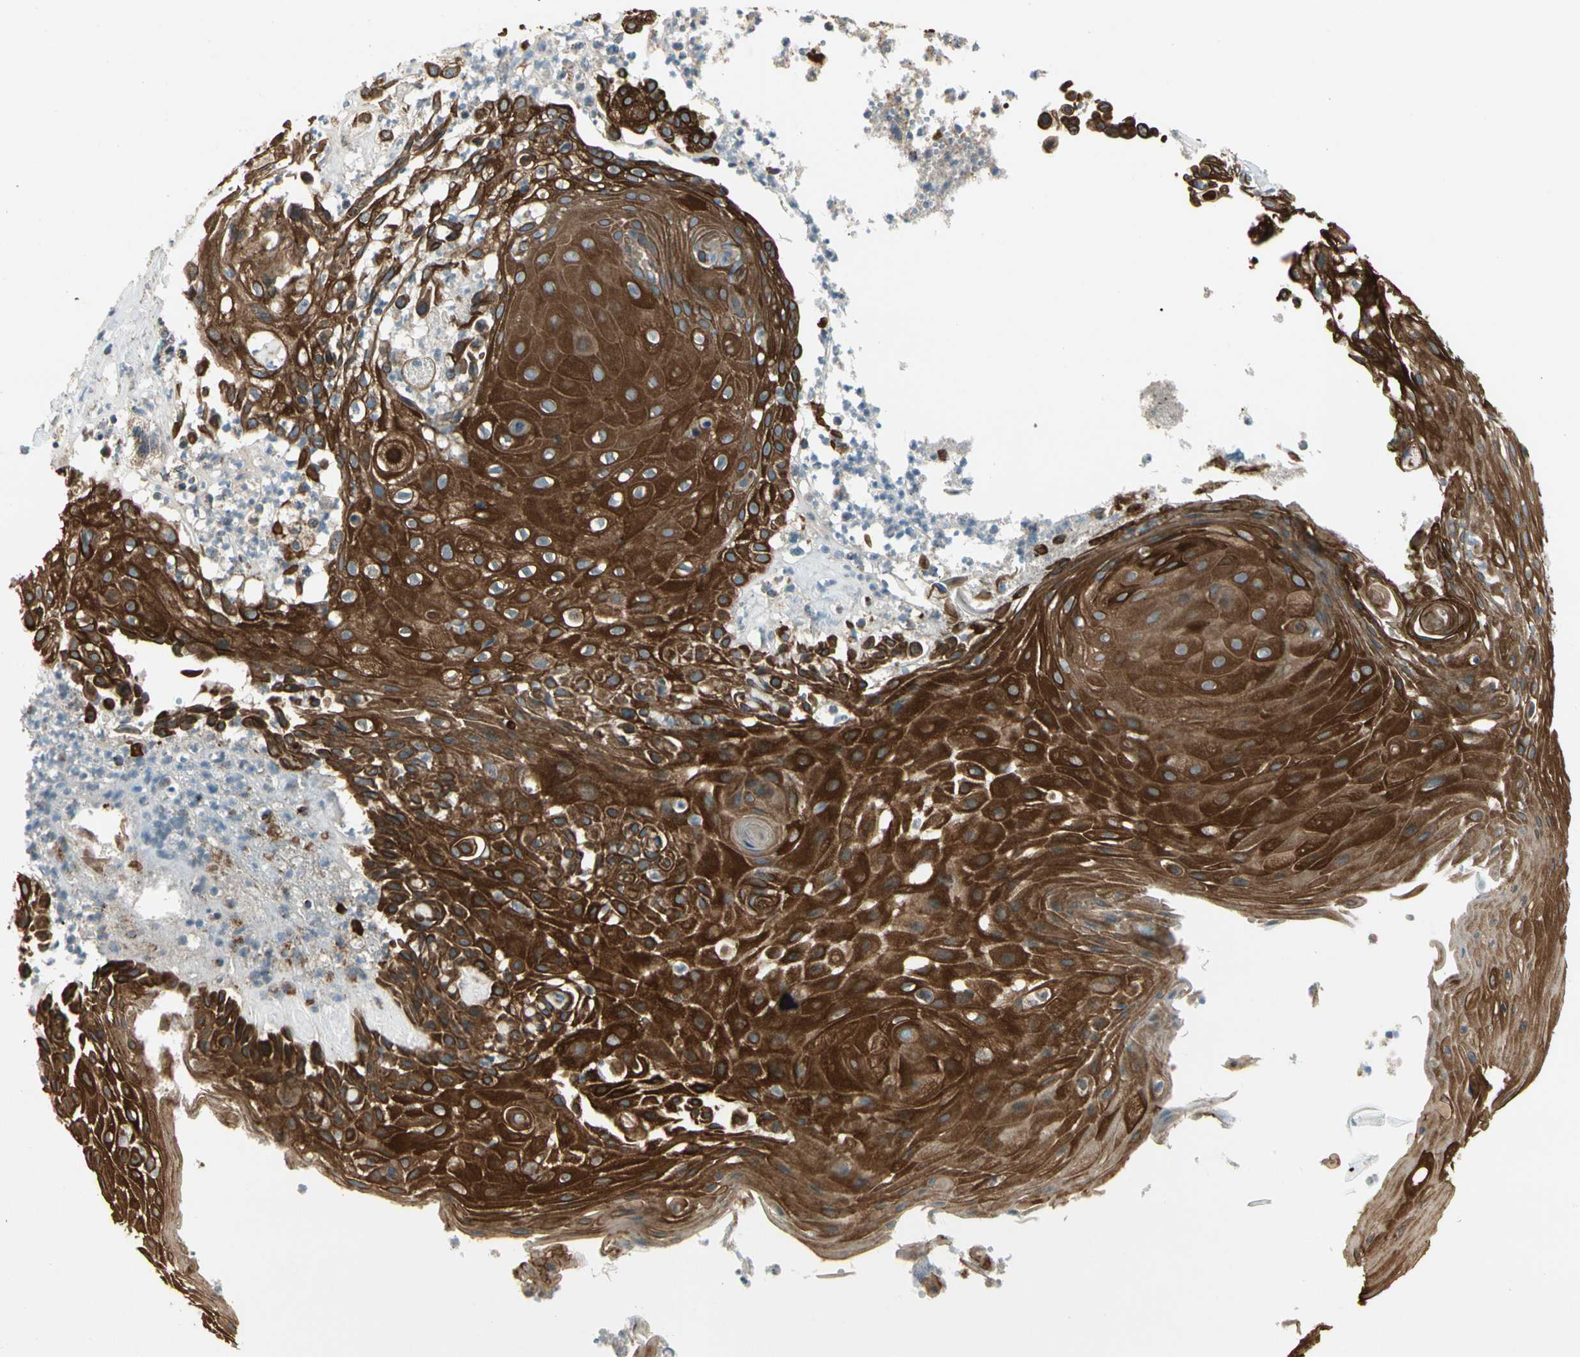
{"staining": {"intensity": "strong", "quantity": ">75%", "location": "cytoplasmic/membranous"}, "tissue": "skin cancer", "cell_type": "Tumor cells", "image_type": "cancer", "snomed": [{"axis": "morphology", "description": "Squamous cell carcinoma, NOS"}, {"axis": "topography", "description": "Skin"}], "caption": "Immunohistochemical staining of human skin cancer (squamous cell carcinoma) exhibits high levels of strong cytoplasmic/membranous protein expression in approximately >75% of tumor cells.", "gene": "EPHB3", "patient": {"sex": "male", "age": 65}}